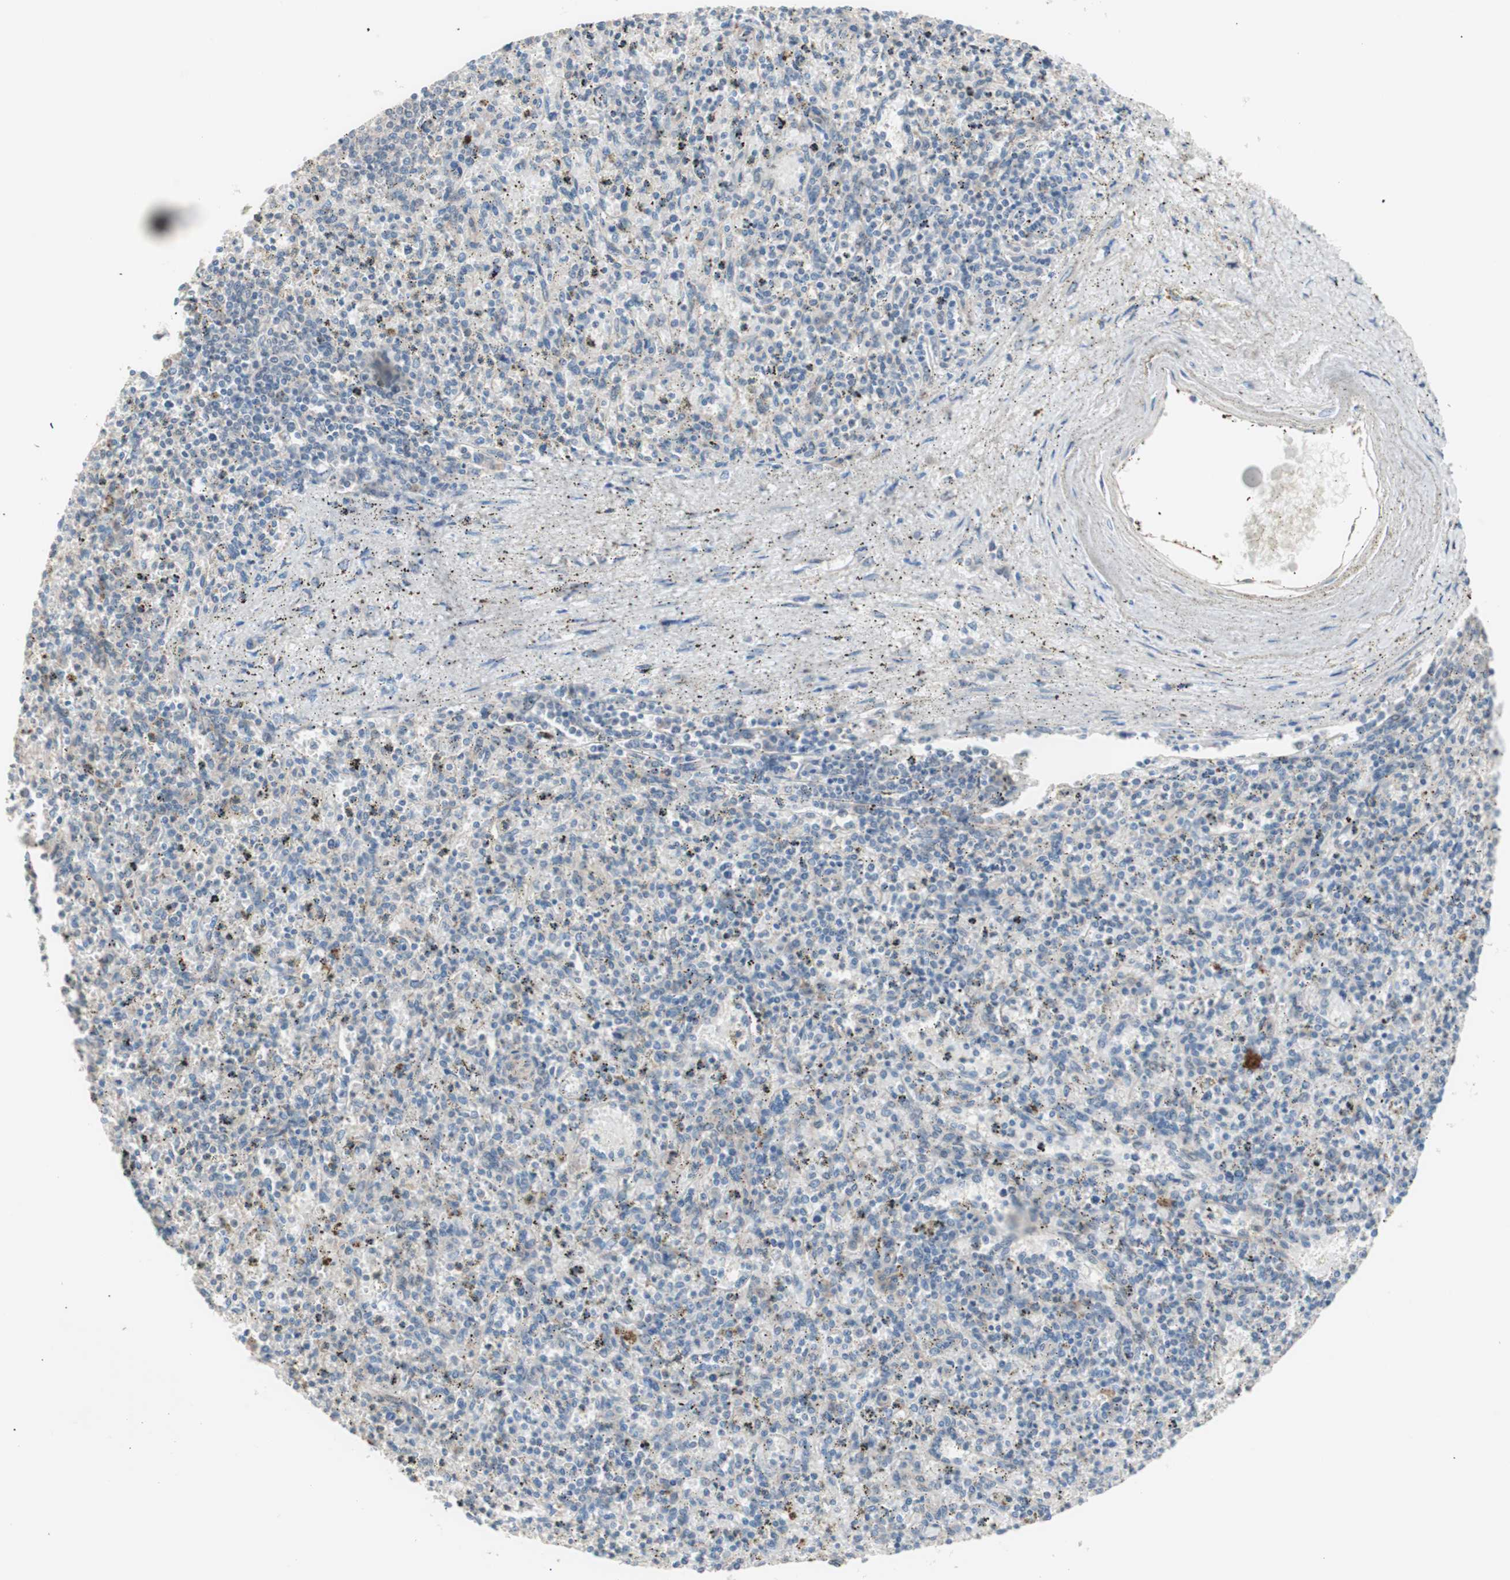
{"staining": {"intensity": "weak", "quantity": "<25%", "location": "cytoplasmic/membranous"}, "tissue": "spleen", "cell_type": "Cells in red pulp", "image_type": "normal", "snomed": [{"axis": "morphology", "description": "Normal tissue, NOS"}, {"axis": "topography", "description": "Spleen"}], "caption": "Normal spleen was stained to show a protein in brown. There is no significant positivity in cells in red pulp. Brightfield microscopy of immunohistochemistry (IHC) stained with DAB (brown) and hematoxylin (blue), captured at high magnification.", "gene": "SMG1", "patient": {"sex": "male", "age": 72}}